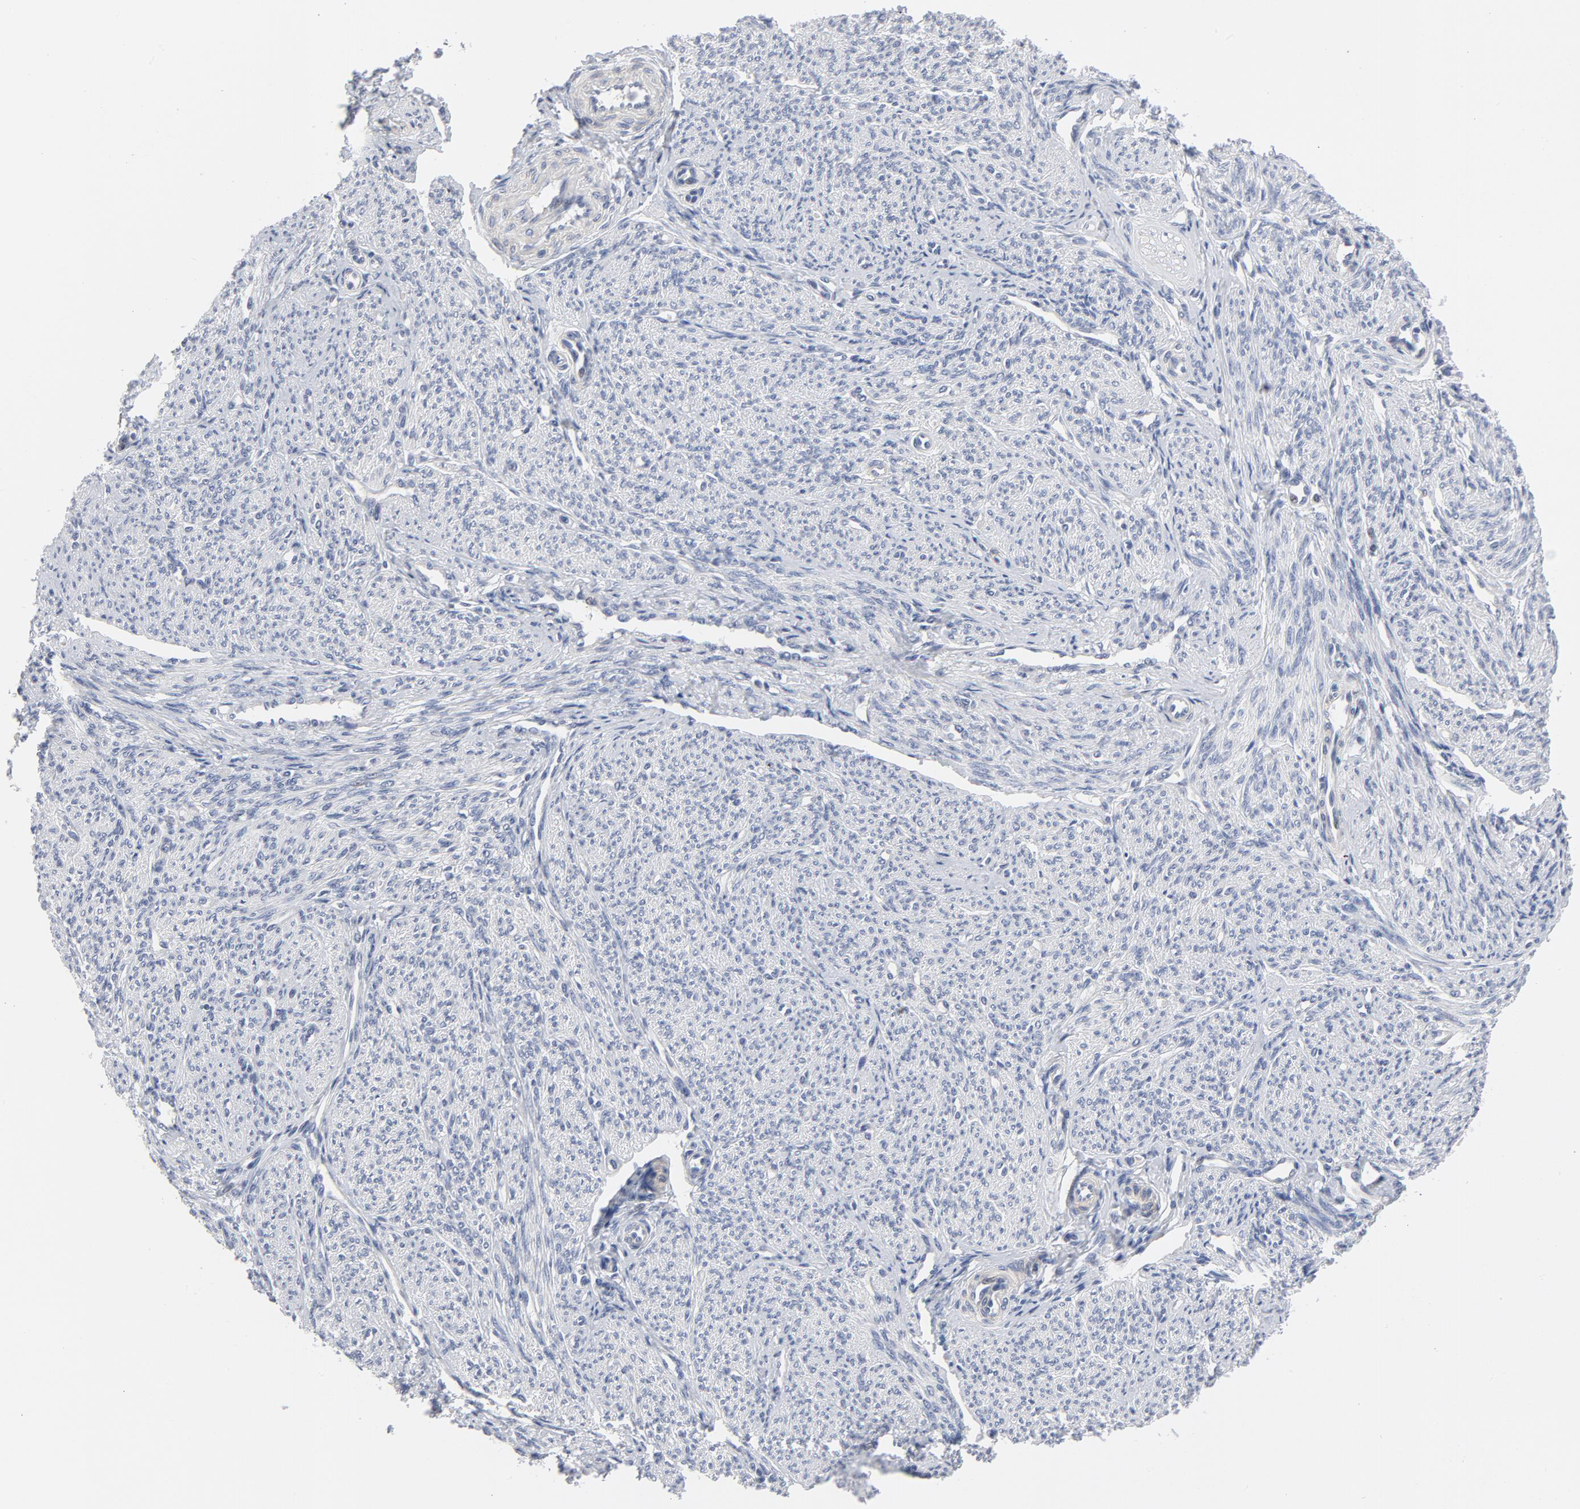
{"staining": {"intensity": "negative", "quantity": "none", "location": "none"}, "tissue": "smooth muscle", "cell_type": "Smooth muscle cells", "image_type": "normal", "snomed": [{"axis": "morphology", "description": "Normal tissue, NOS"}, {"axis": "topography", "description": "Smooth muscle"}], "caption": "Immunohistochemical staining of unremarkable human smooth muscle reveals no significant expression in smooth muscle cells.", "gene": "KCNK13", "patient": {"sex": "female", "age": 65}}